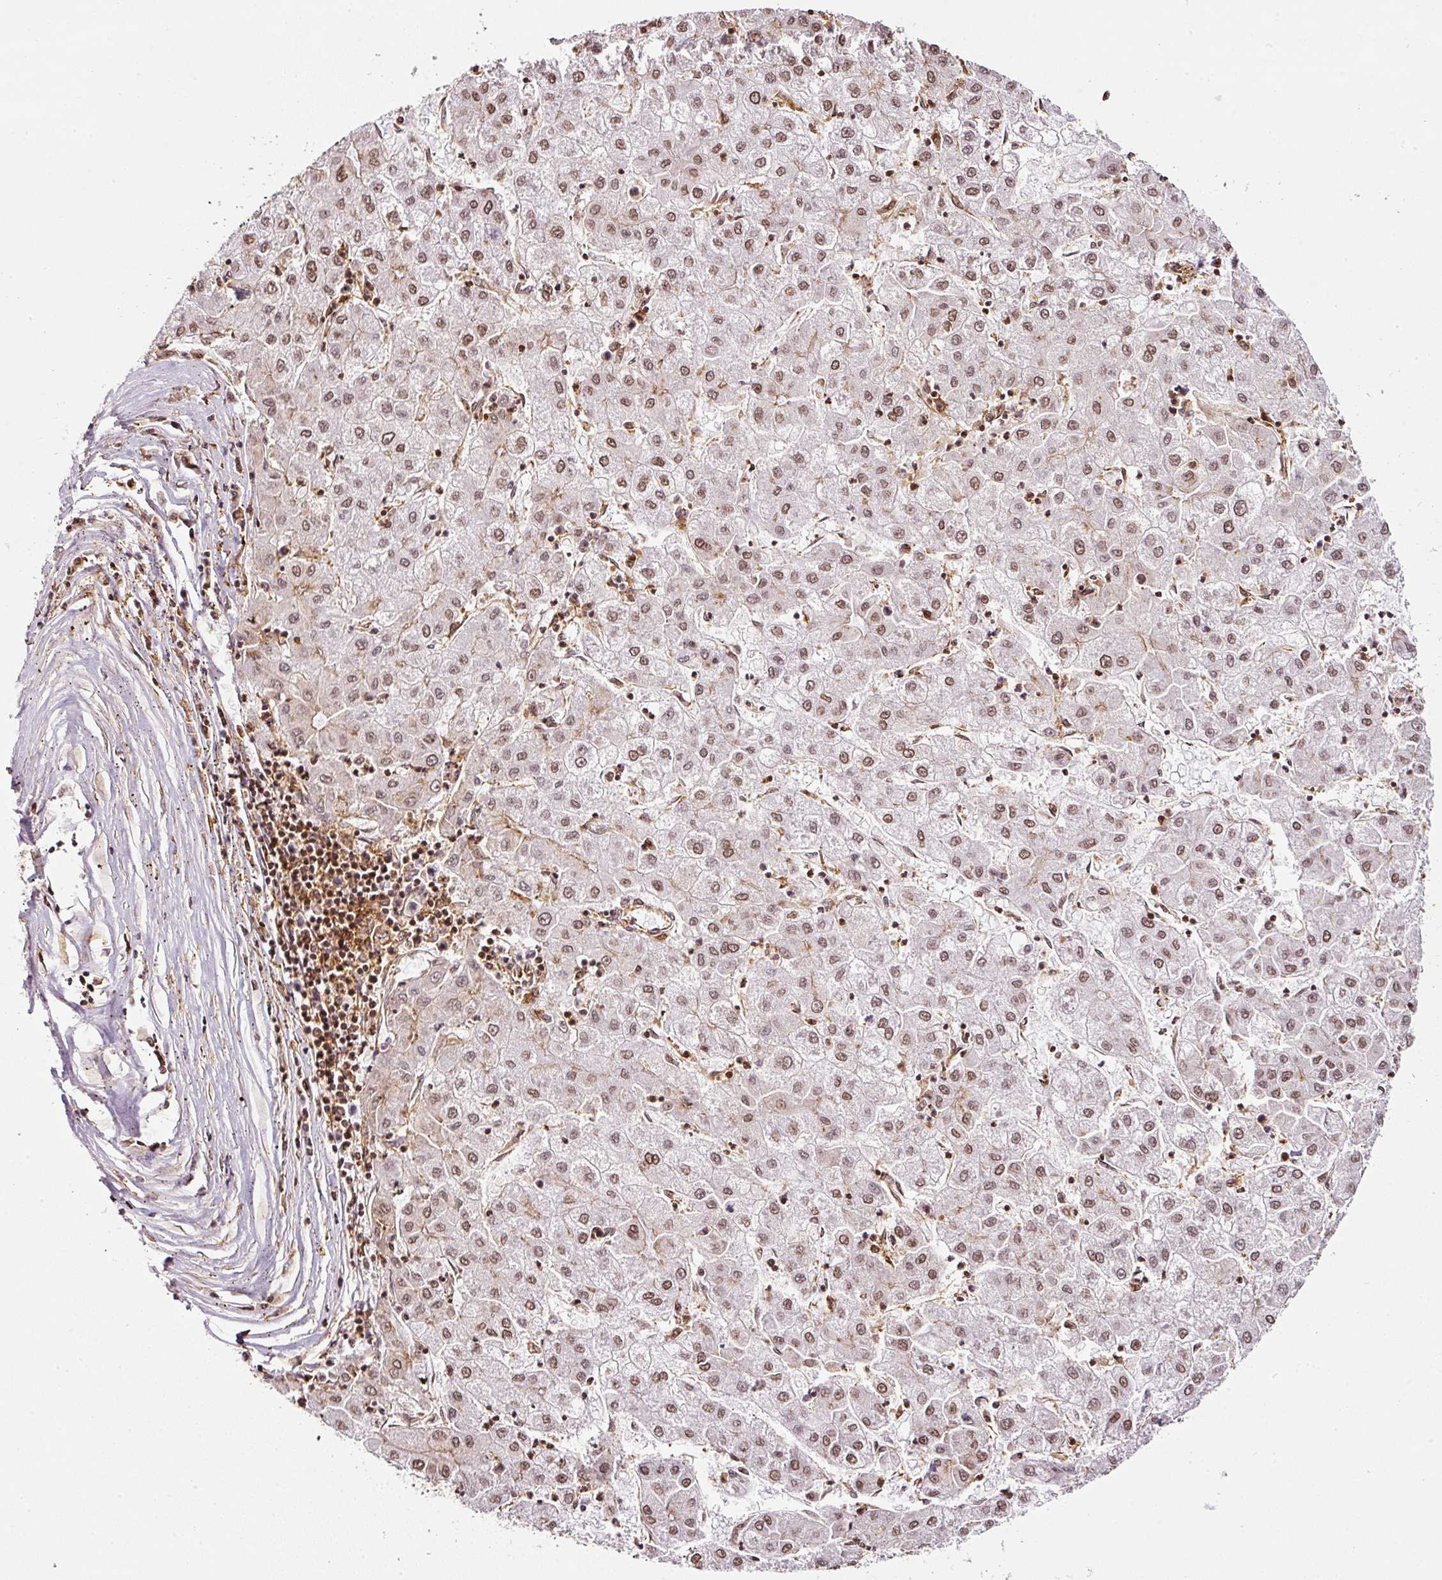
{"staining": {"intensity": "moderate", "quantity": ">75%", "location": "nuclear"}, "tissue": "liver cancer", "cell_type": "Tumor cells", "image_type": "cancer", "snomed": [{"axis": "morphology", "description": "Carcinoma, Hepatocellular, NOS"}, {"axis": "topography", "description": "Liver"}], "caption": "Liver cancer (hepatocellular carcinoma) tissue demonstrates moderate nuclear positivity in approximately >75% of tumor cells (brown staining indicates protein expression, while blue staining denotes nuclei).", "gene": "SCNM1", "patient": {"sex": "male", "age": 72}}